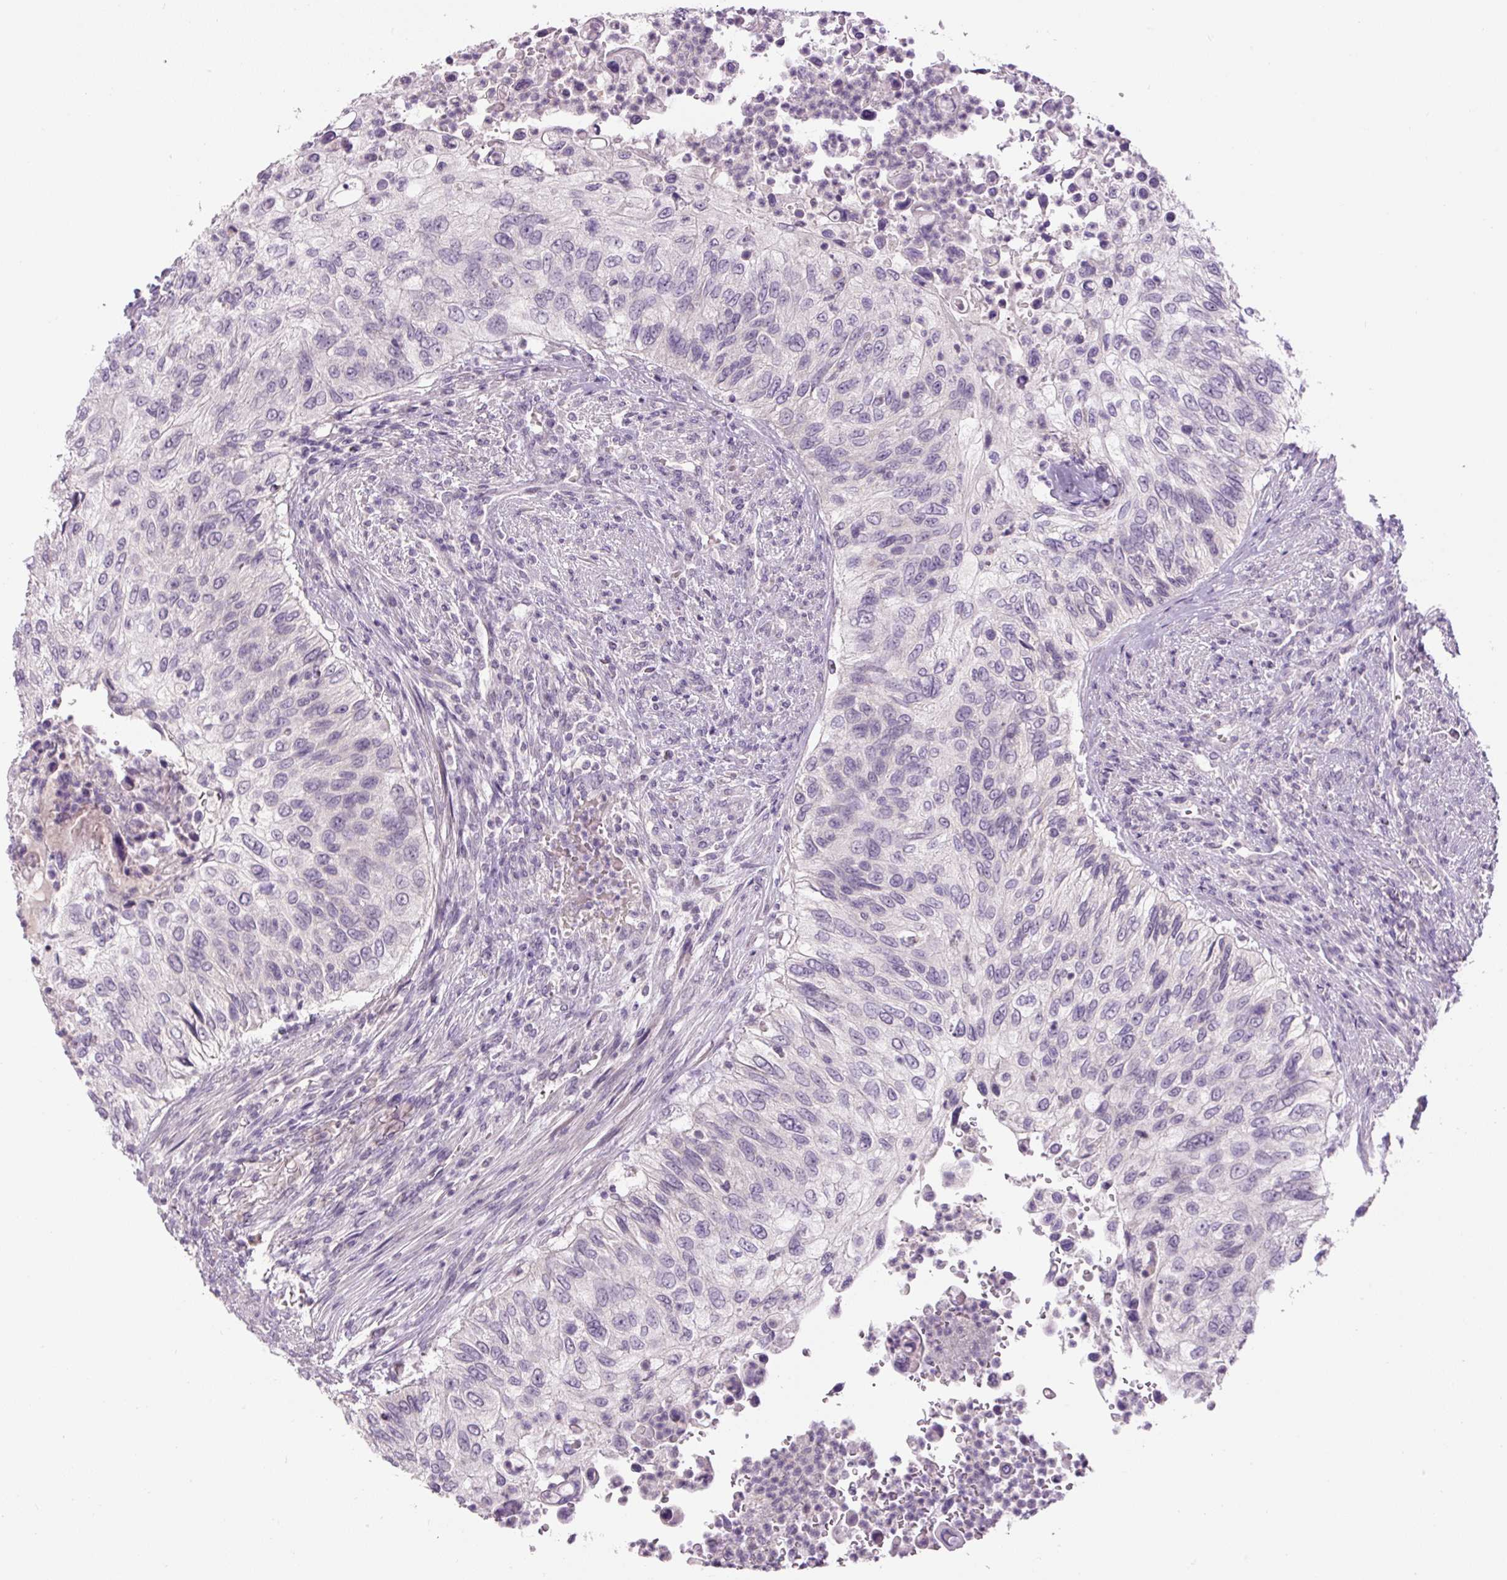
{"staining": {"intensity": "negative", "quantity": "none", "location": "none"}, "tissue": "urothelial cancer", "cell_type": "Tumor cells", "image_type": "cancer", "snomed": [{"axis": "morphology", "description": "Urothelial carcinoma, High grade"}, {"axis": "topography", "description": "Urinary bladder"}], "caption": "DAB (3,3'-diaminobenzidine) immunohistochemical staining of human urothelial cancer reveals no significant positivity in tumor cells.", "gene": "FABP7", "patient": {"sex": "female", "age": 60}}